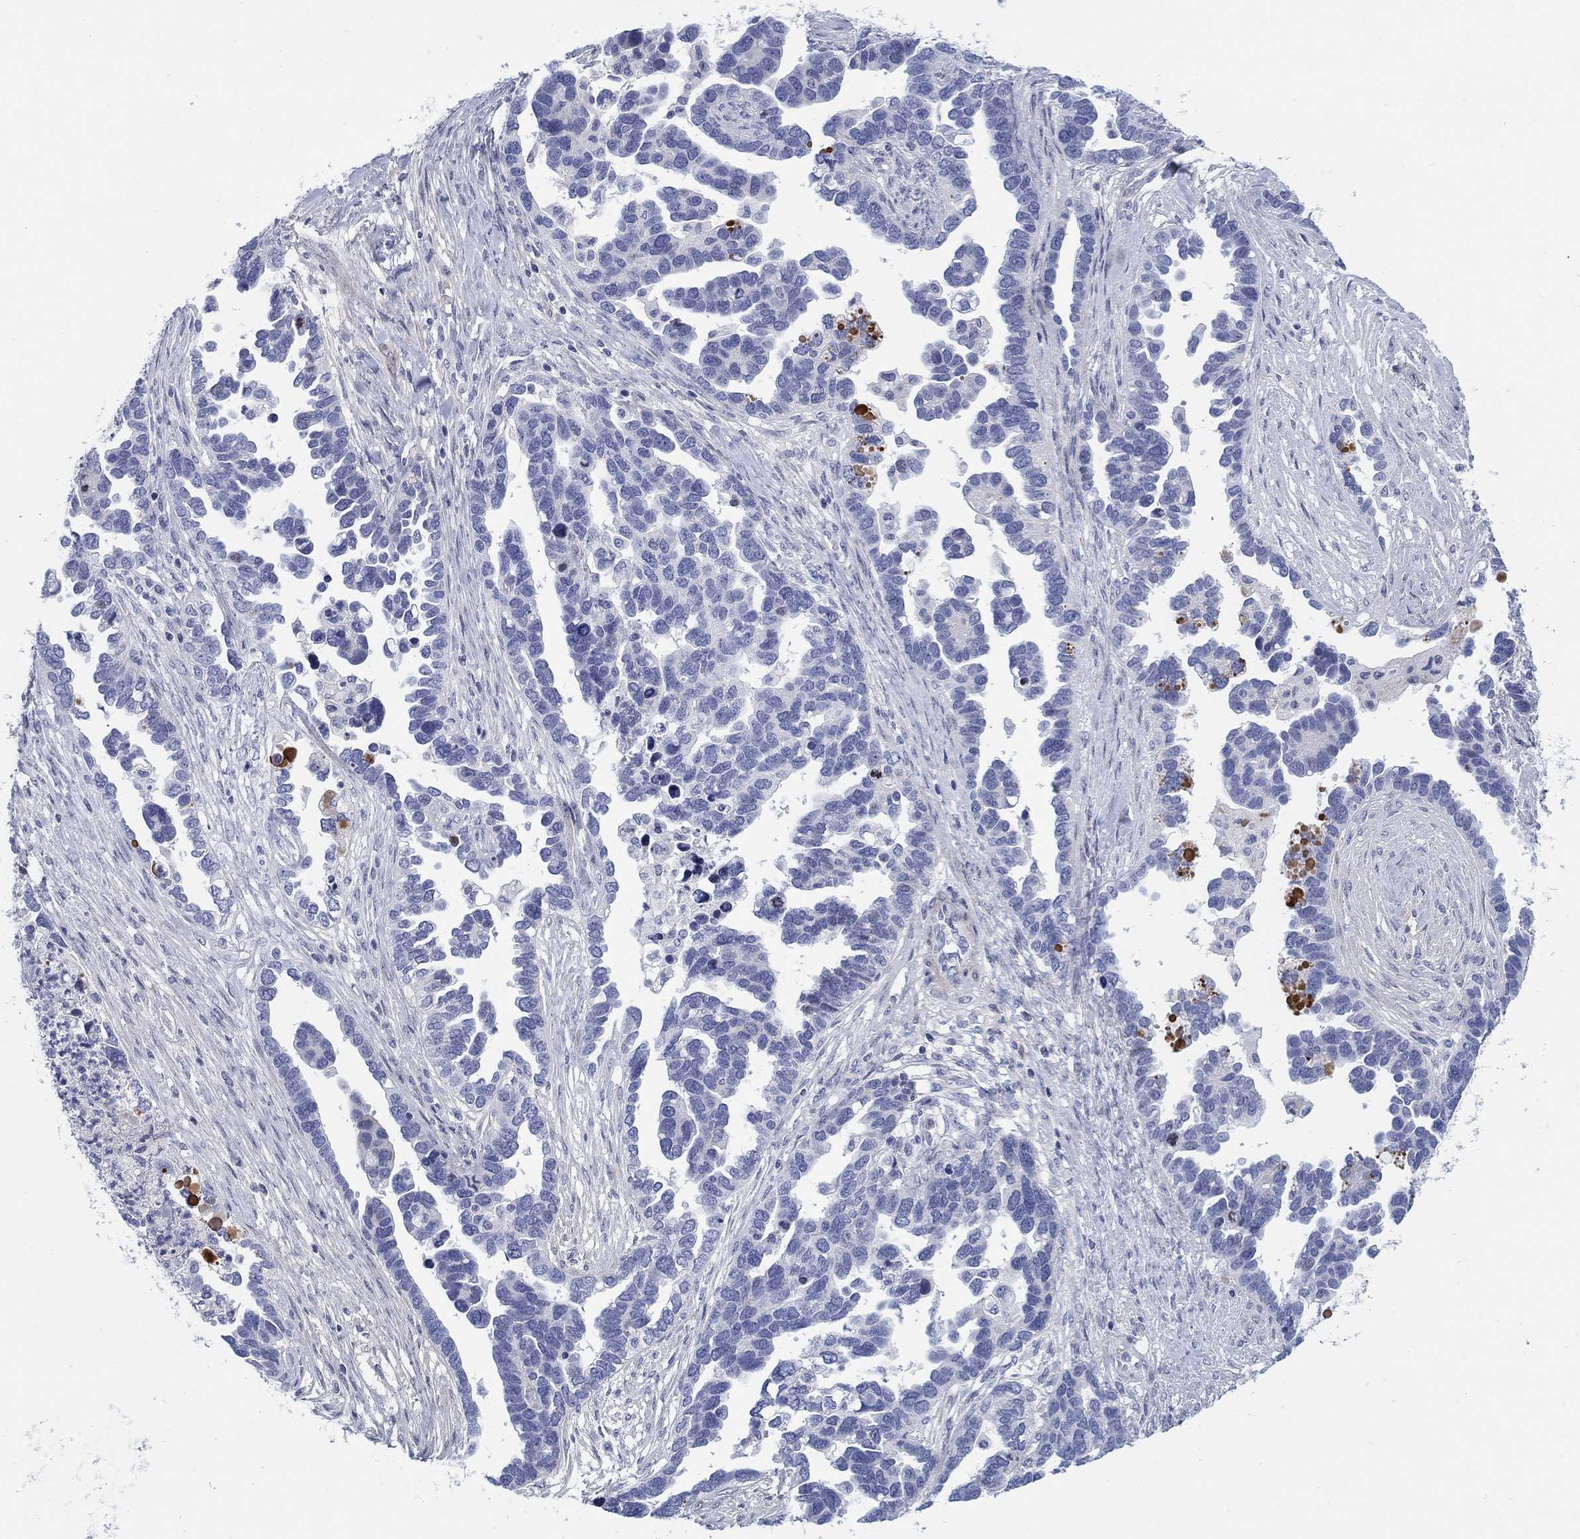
{"staining": {"intensity": "negative", "quantity": "none", "location": "none"}, "tissue": "ovarian cancer", "cell_type": "Tumor cells", "image_type": "cancer", "snomed": [{"axis": "morphology", "description": "Cystadenocarcinoma, serous, NOS"}, {"axis": "topography", "description": "Ovary"}], "caption": "IHC of human ovarian cancer reveals no expression in tumor cells.", "gene": "HEATR4", "patient": {"sex": "female", "age": 54}}